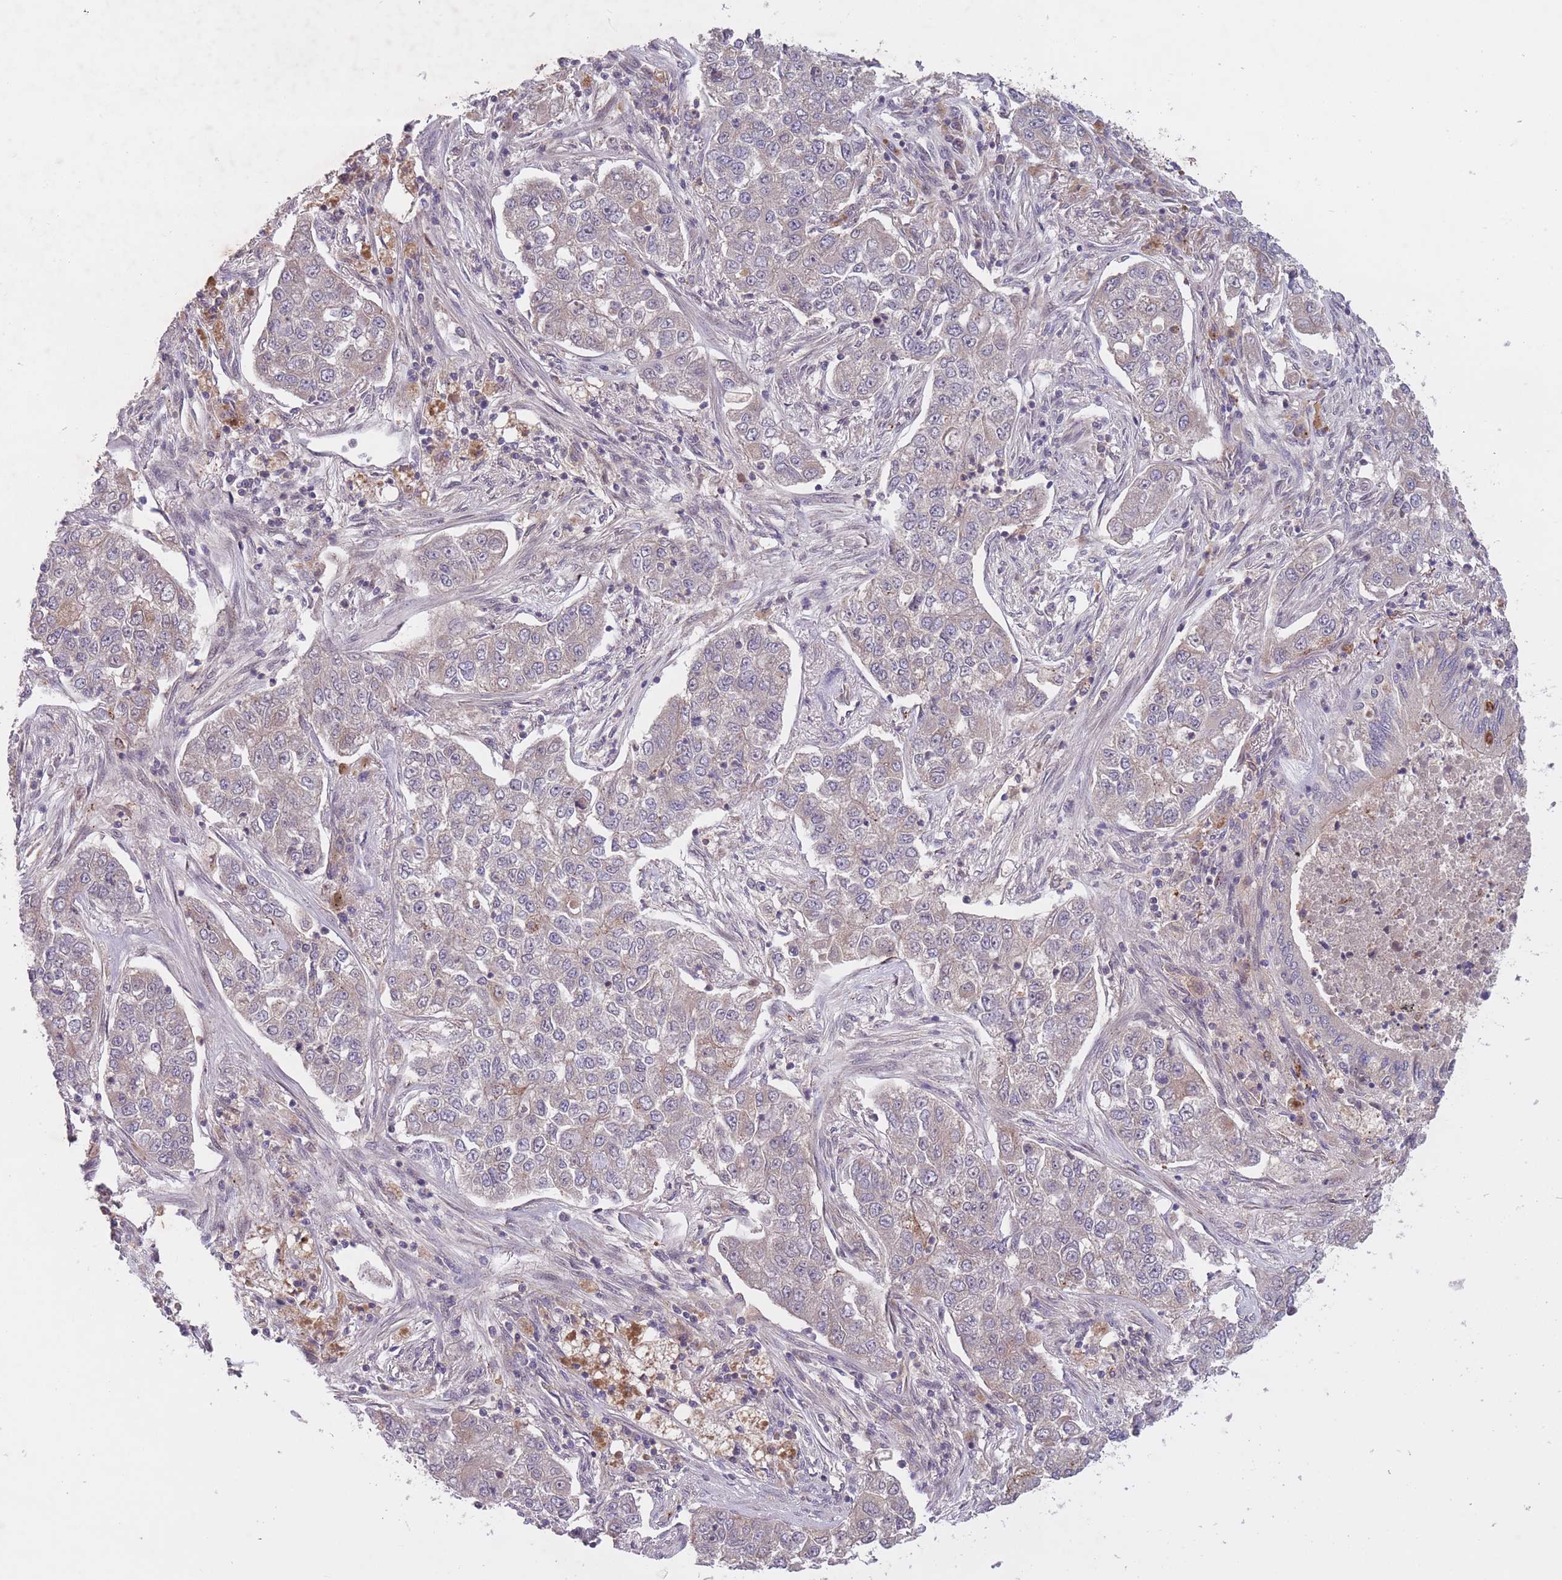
{"staining": {"intensity": "moderate", "quantity": "<25%", "location": "cytoplasmic/membranous"}, "tissue": "lung cancer", "cell_type": "Tumor cells", "image_type": "cancer", "snomed": [{"axis": "morphology", "description": "Squamous cell carcinoma, NOS"}, {"axis": "topography", "description": "Lung"}], "caption": "Lung cancer stained with DAB immunohistochemistry (IHC) exhibits low levels of moderate cytoplasmic/membranous positivity in approximately <25% of tumor cells. Nuclei are stained in blue.", "gene": "SECTM1", "patient": {"sex": "male", "age": 74}}